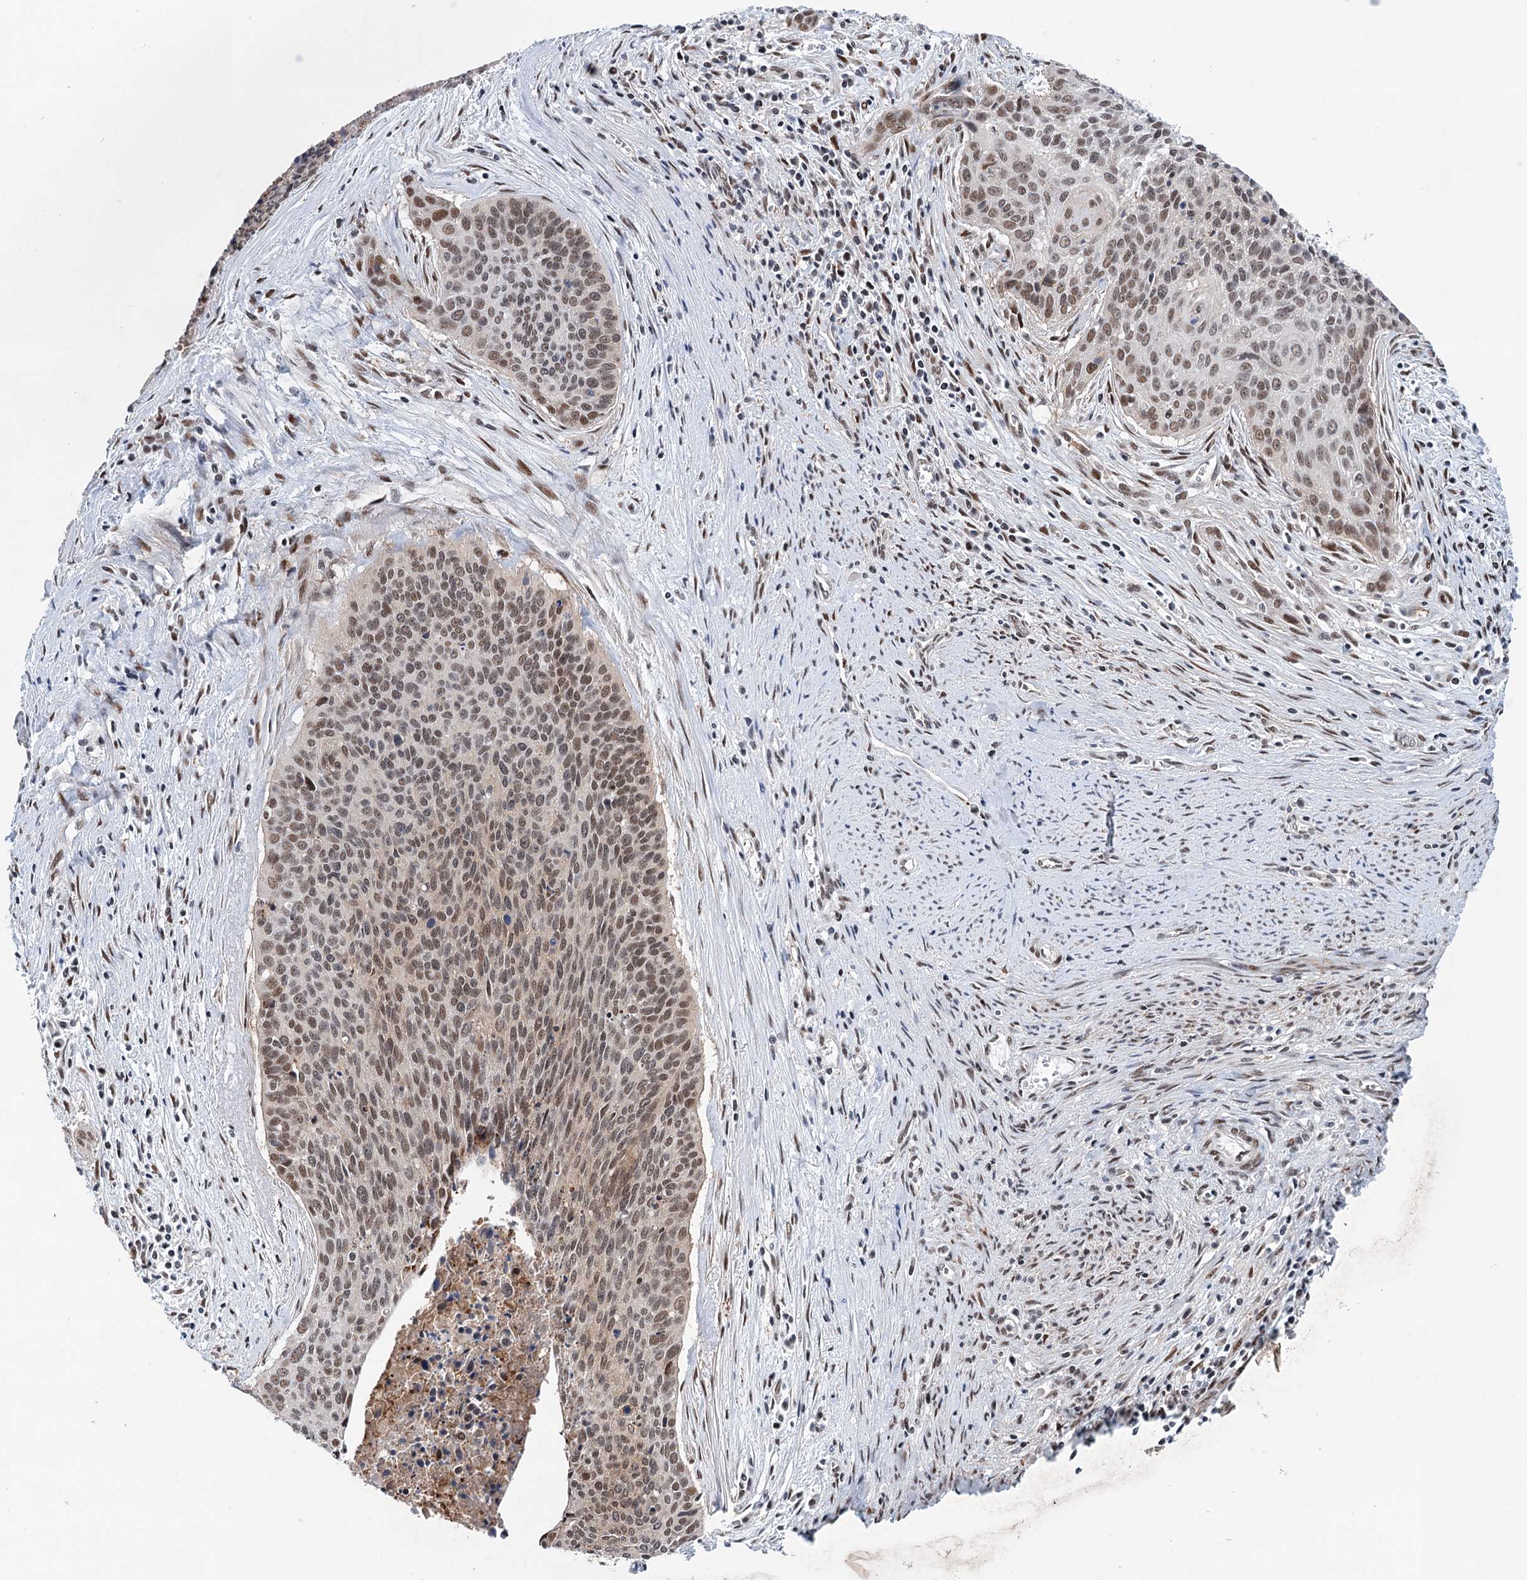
{"staining": {"intensity": "moderate", "quantity": ">75%", "location": "nuclear"}, "tissue": "cervical cancer", "cell_type": "Tumor cells", "image_type": "cancer", "snomed": [{"axis": "morphology", "description": "Squamous cell carcinoma, NOS"}, {"axis": "topography", "description": "Cervix"}], "caption": "Immunohistochemistry of human cervical cancer (squamous cell carcinoma) demonstrates medium levels of moderate nuclear staining in about >75% of tumor cells.", "gene": "FAM53A", "patient": {"sex": "female", "age": 55}}